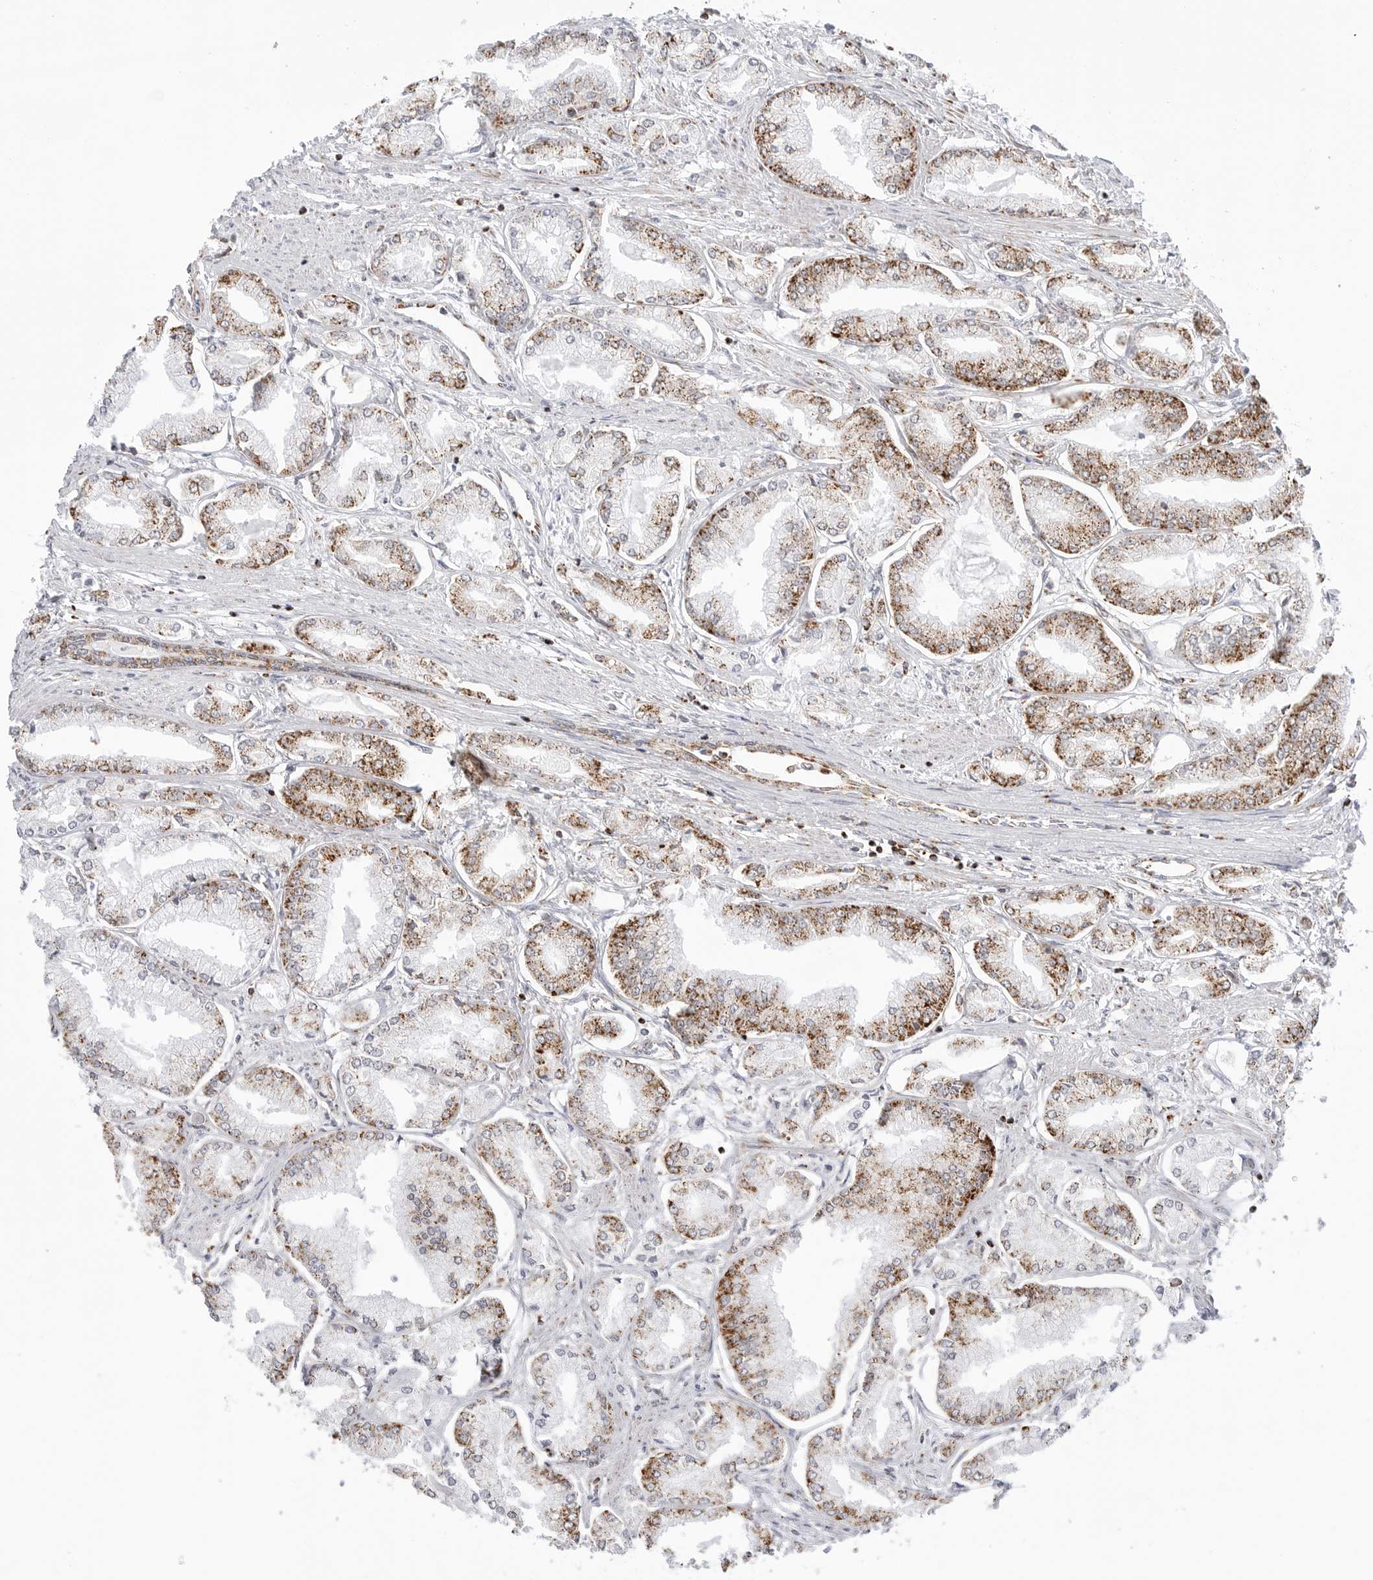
{"staining": {"intensity": "moderate", "quantity": "25%-75%", "location": "cytoplasmic/membranous"}, "tissue": "prostate cancer", "cell_type": "Tumor cells", "image_type": "cancer", "snomed": [{"axis": "morphology", "description": "Adenocarcinoma, Low grade"}, {"axis": "topography", "description": "Prostate"}], "caption": "A brown stain labels moderate cytoplasmic/membranous staining of a protein in human adenocarcinoma (low-grade) (prostate) tumor cells. (DAB = brown stain, brightfield microscopy at high magnification).", "gene": "ATP5IF1", "patient": {"sex": "male", "age": 52}}